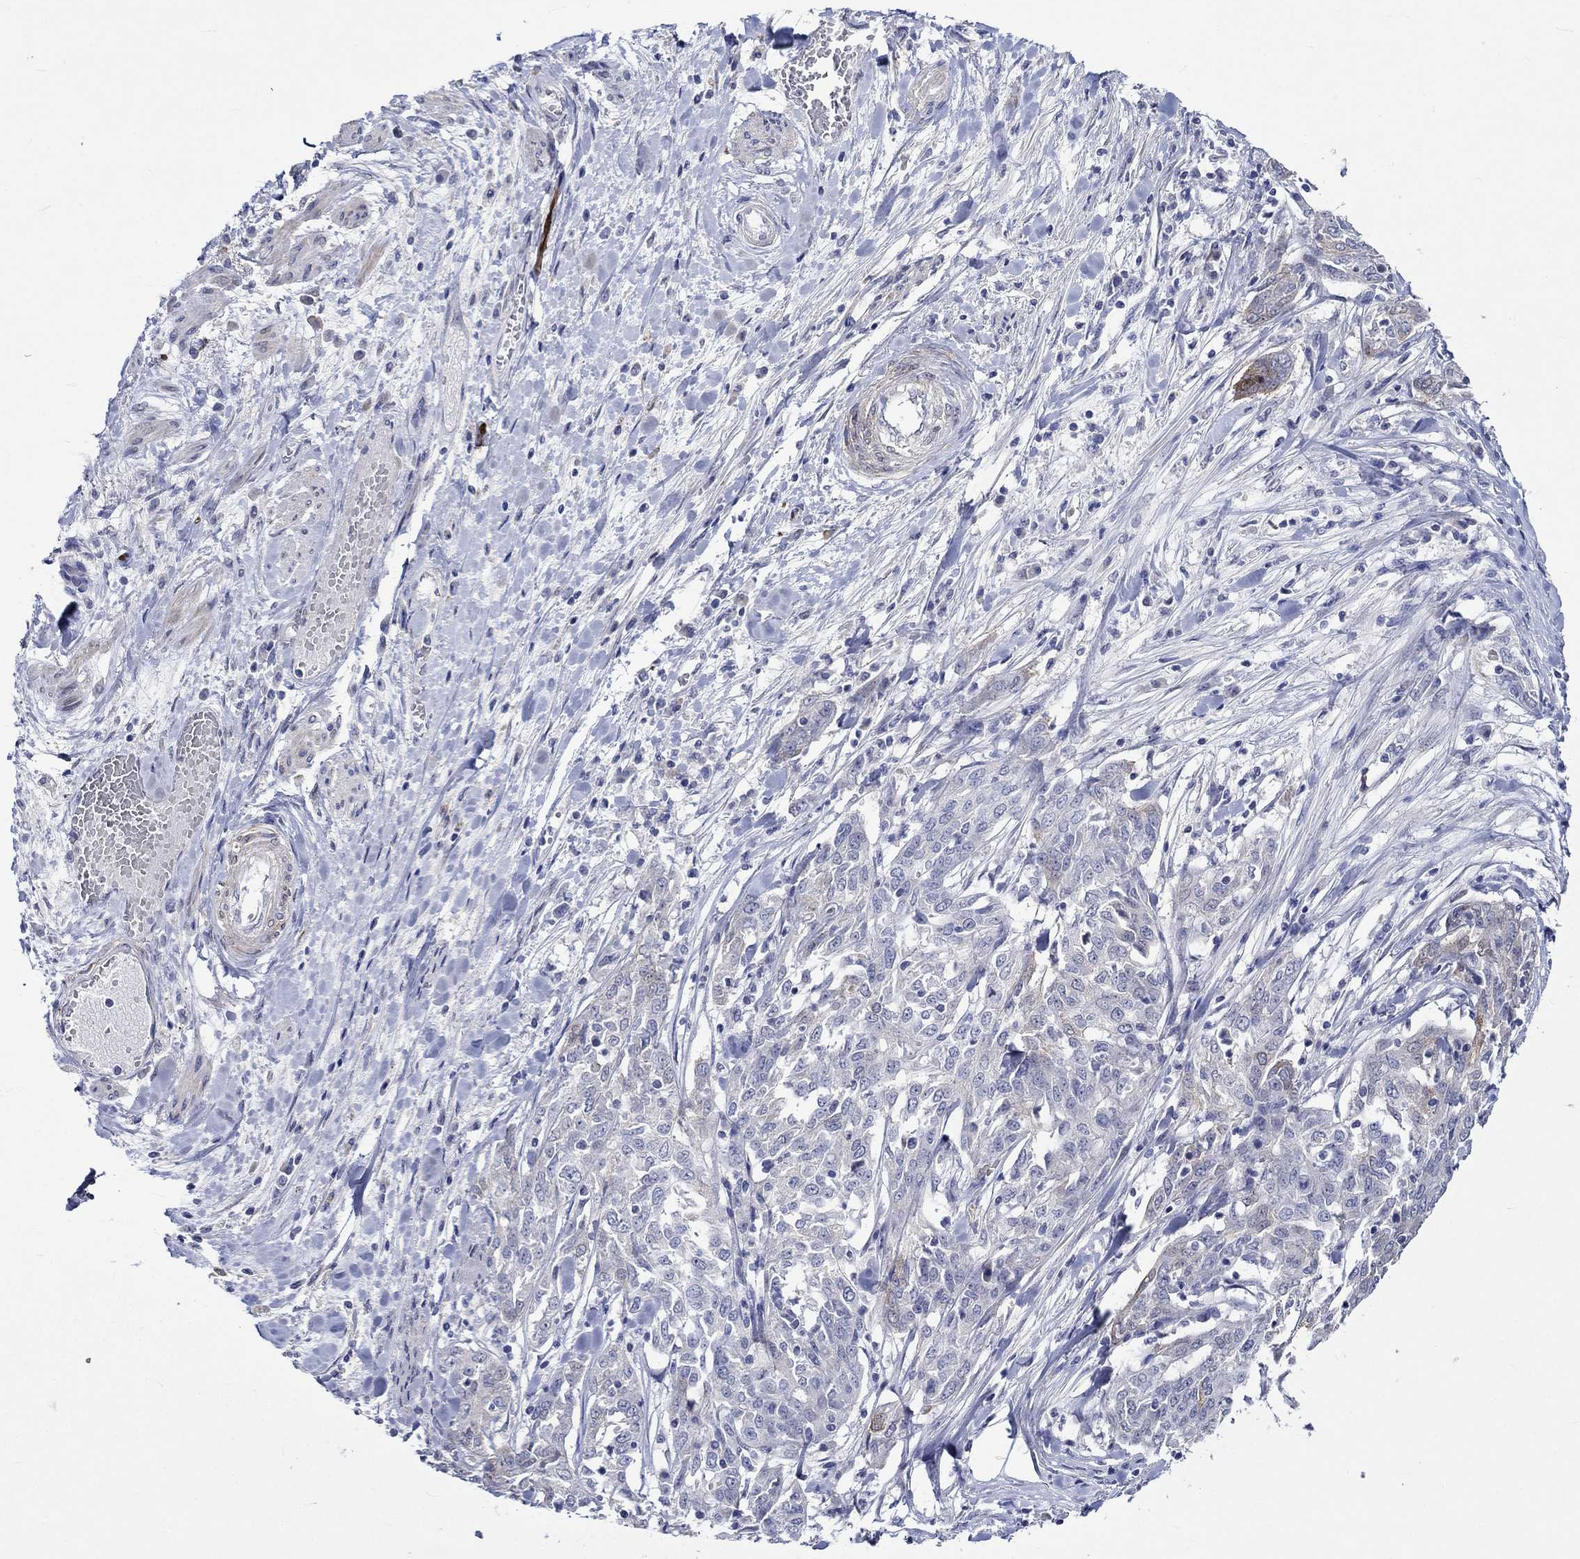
{"staining": {"intensity": "weak", "quantity": "<25%", "location": "cytoplasmic/membranous"}, "tissue": "ovarian cancer", "cell_type": "Tumor cells", "image_type": "cancer", "snomed": [{"axis": "morphology", "description": "Cystadenocarcinoma, serous, NOS"}, {"axis": "topography", "description": "Ovary"}], "caption": "Immunohistochemistry of human ovarian cancer demonstrates no expression in tumor cells.", "gene": "CRYAB", "patient": {"sex": "female", "age": 67}}